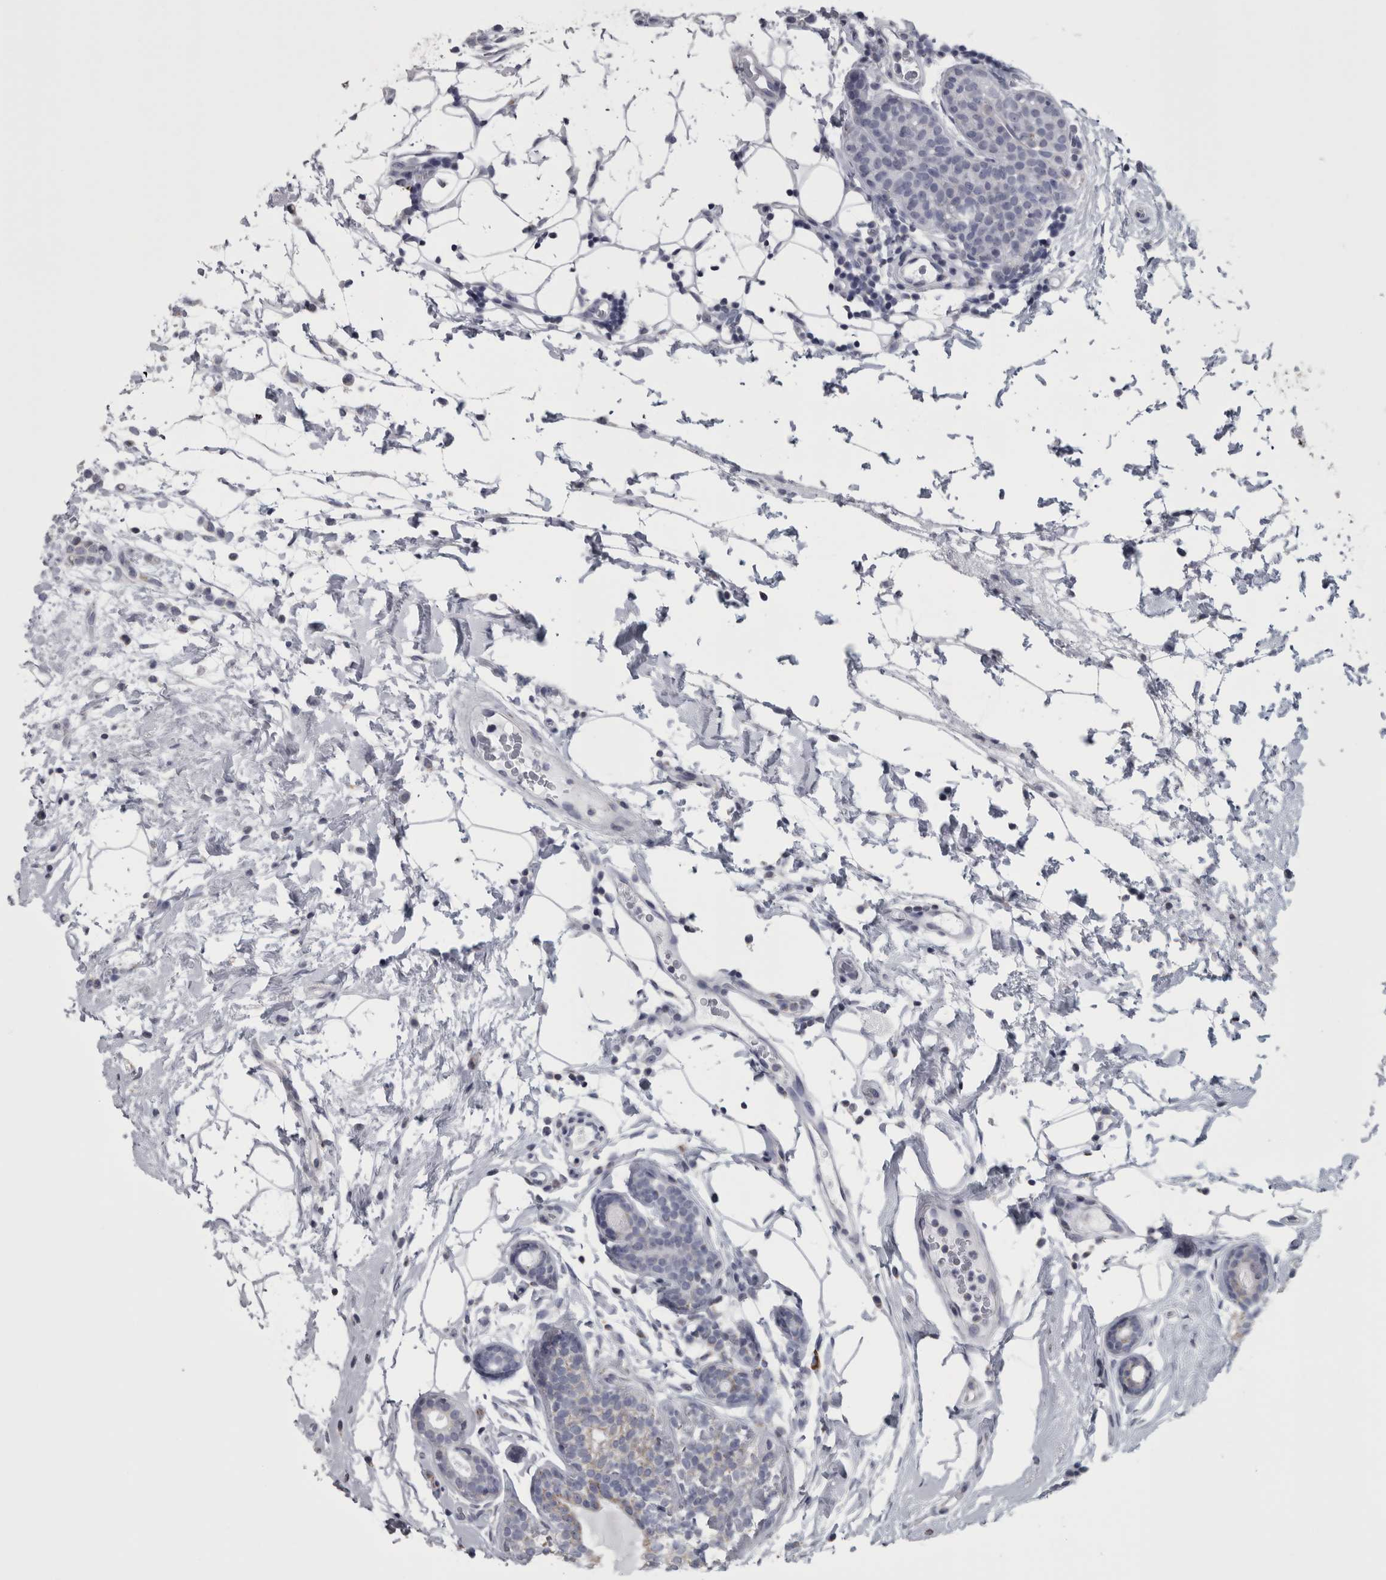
{"staining": {"intensity": "weak", "quantity": "25%-75%", "location": "cytoplasmic/membranous"}, "tissue": "breast cancer", "cell_type": "Tumor cells", "image_type": "cancer", "snomed": [{"axis": "morphology", "description": "Lobular carcinoma"}, {"axis": "topography", "description": "Breast"}], "caption": "A brown stain highlights weak cytoplasmic/membranous staining of a protein in breast lobular carcinoma tumor cells. The staining is performed using DAB brown chromogen to label protein expression. The nuclei are counter-stained blue using hematoxylin.", "gene": "MDH2", "patient": {"sex": "female", "age": 50}}